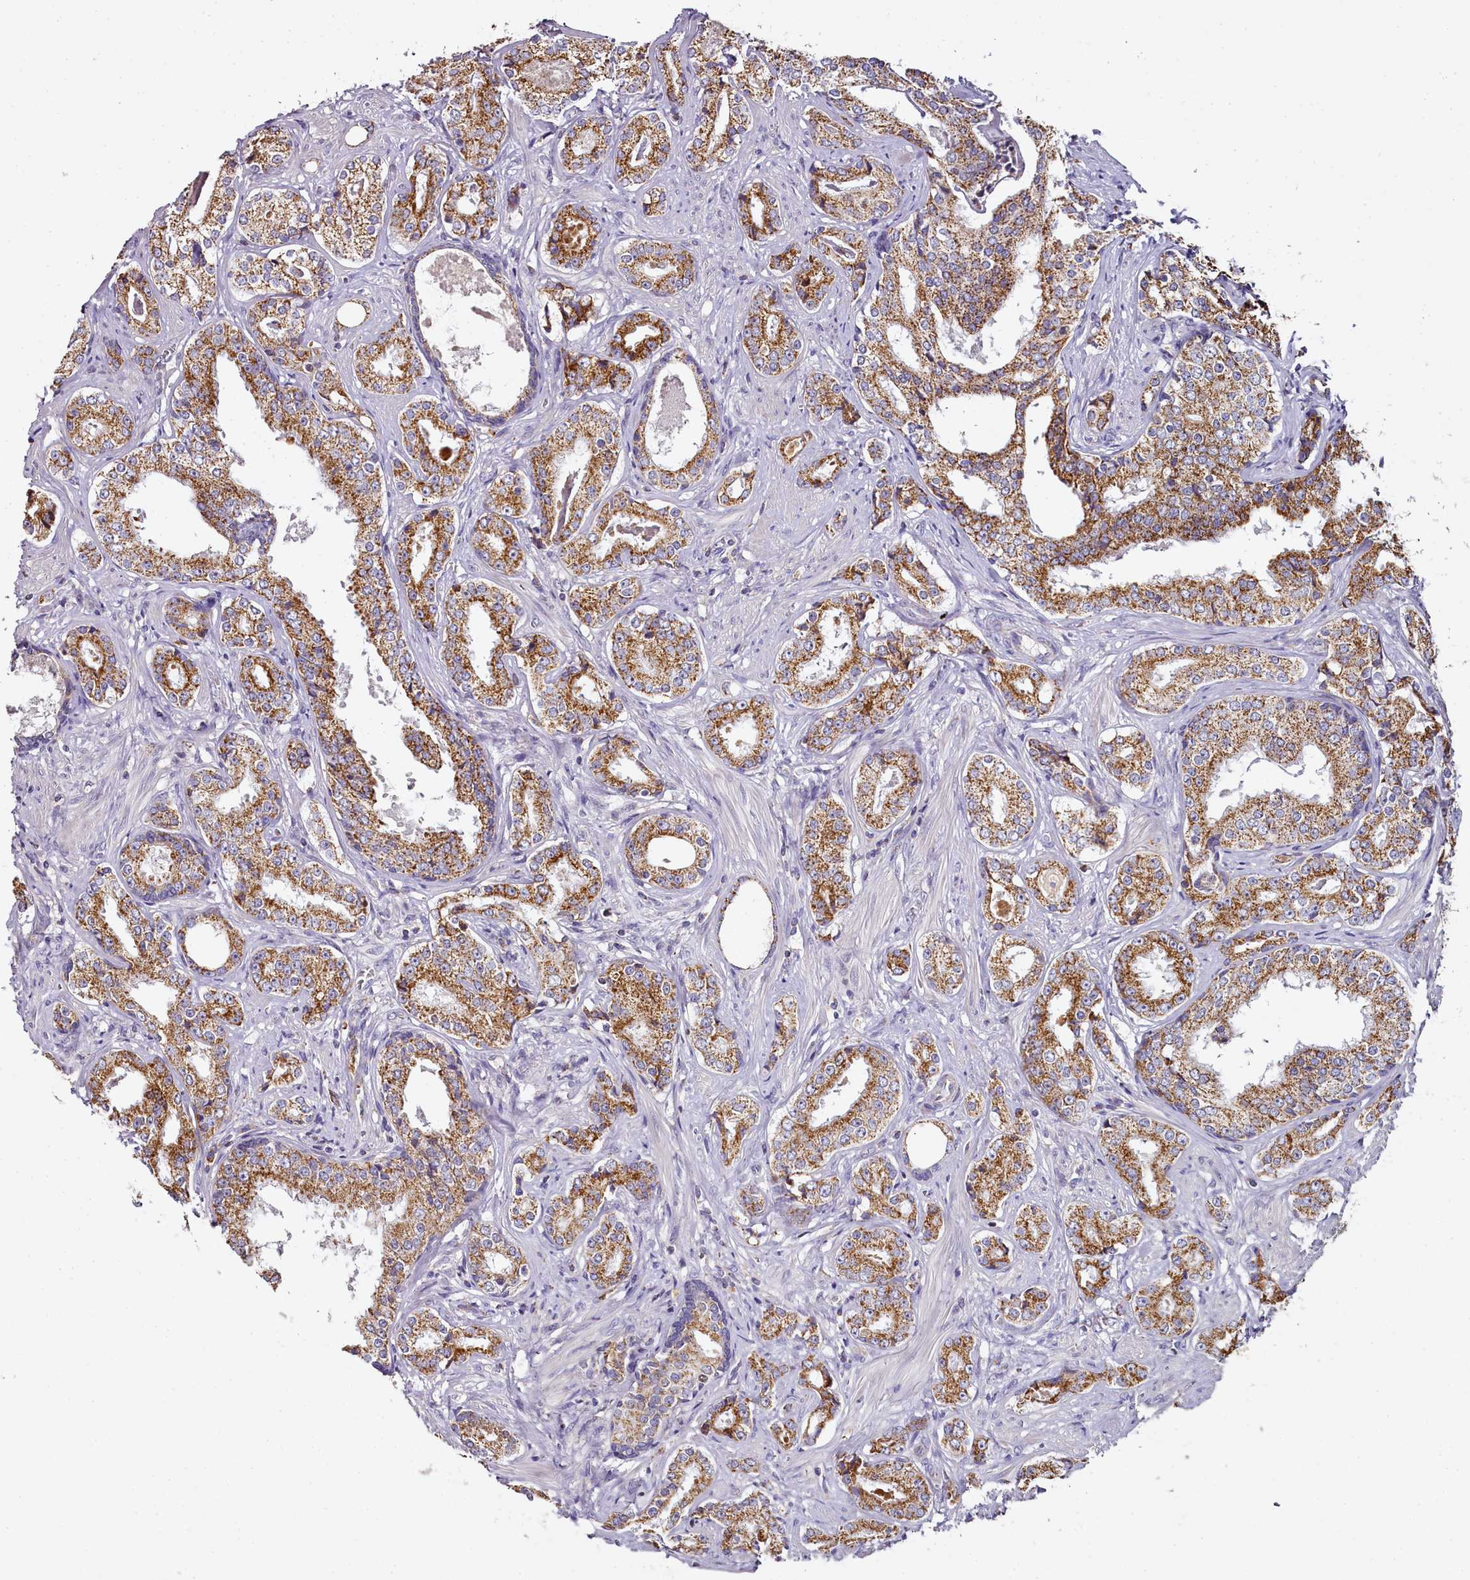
{"staining": {"intensity": "strong", "quantity": ">75%", "location": "cytoplasmic/membranous"}, "tissue": "prostate cancer", "cell_type": "Tumor cells", "image_type": "cancer", "snomed": [{"axis": "morphology", "description": "Adenocarcinoma, High grade"}, {"axis": "topography", "description": "Prostate"}], "caption": "Protein expression analysis of prostate high-grade adenocarcinoma shows strong cytoplasmic/membranous staining in about >75% of tumor cells.", "gene": "ACSS1", "patient": {"sex": "male", "age": 58}}